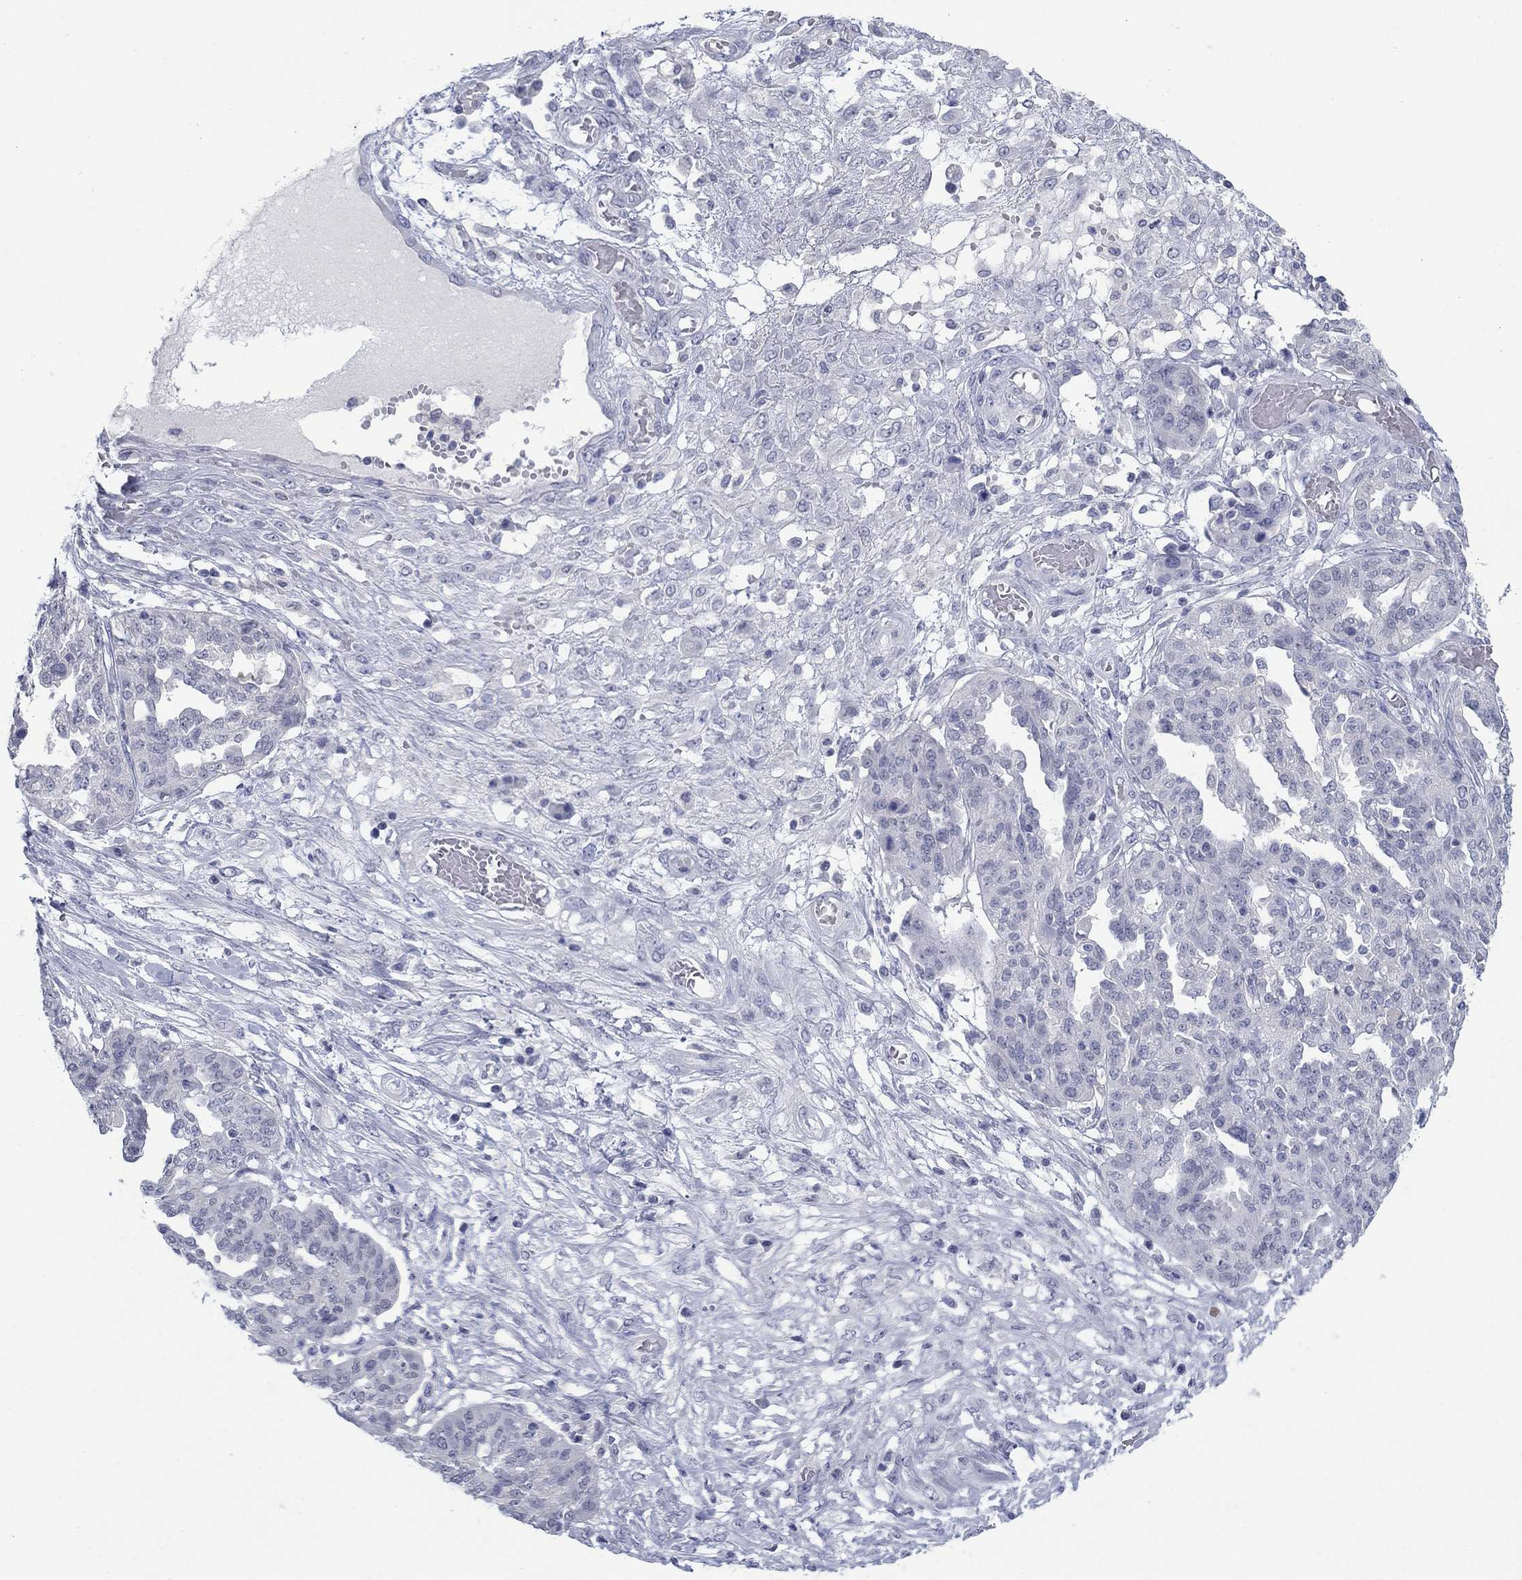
{"staining": {"intensity": "negative", "quantity": "none", "location": "none"}, "tissue": "ovarian cancer", "cell_type": "Tumor cells", "image_type": "cancer", "snomed": [{"axis": "morphology", "description": "Cystadenocarcinoma, serous, NOS"}, {"axis": "topography", "description": "Ovary"}], "caption": "This image is of ovarian cancer stained with immunohistochemistry (IHC) to label a protein in brown with the nuclei are counter-stained blue. There is no staining in tumor cells.", "gene": "ATP6V1G2", "patient": {"sex": "female", "age": 67}}